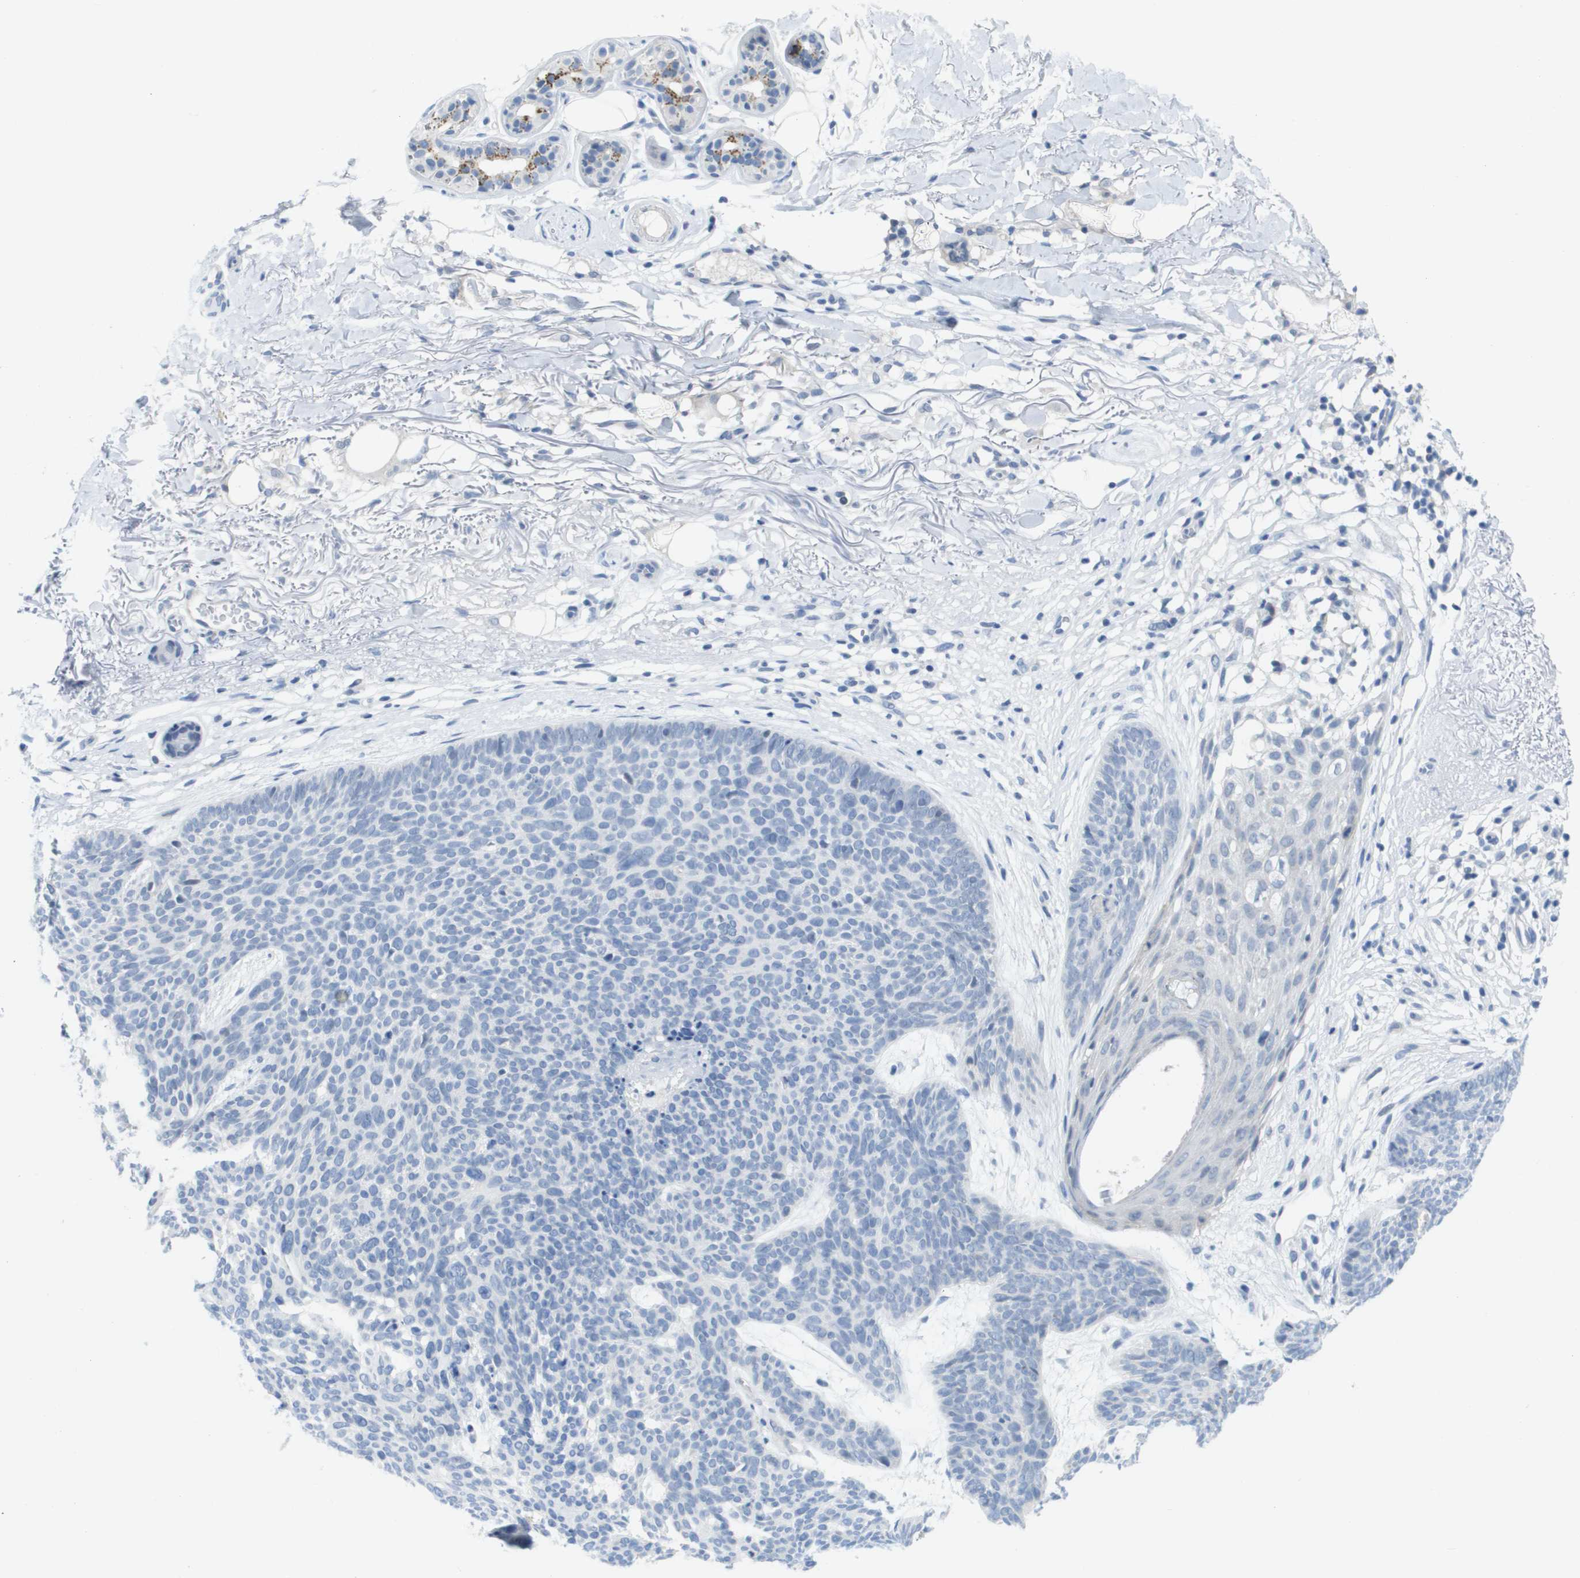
{"staining": {"intensity": "negative", "quantity": "none", "location": "none"}, "tissue": "skin cancer", "cell_type": "Tumor cells", "image_type": "cancer", "snomed": [{"axis": "morphology", "description": "Normal tissue, NOS"}, {"axis": "morphology", "description": "Basal cell carcinoma"}, {"axis": "topography", "description": "Skin"}], "caption": "Photomicrograph shows no protein expression in tumor cells of basal cell carcinoma (skin) tissue.", "gene": "PDE4A", "patient": {"sex": "female", "age": 70}}